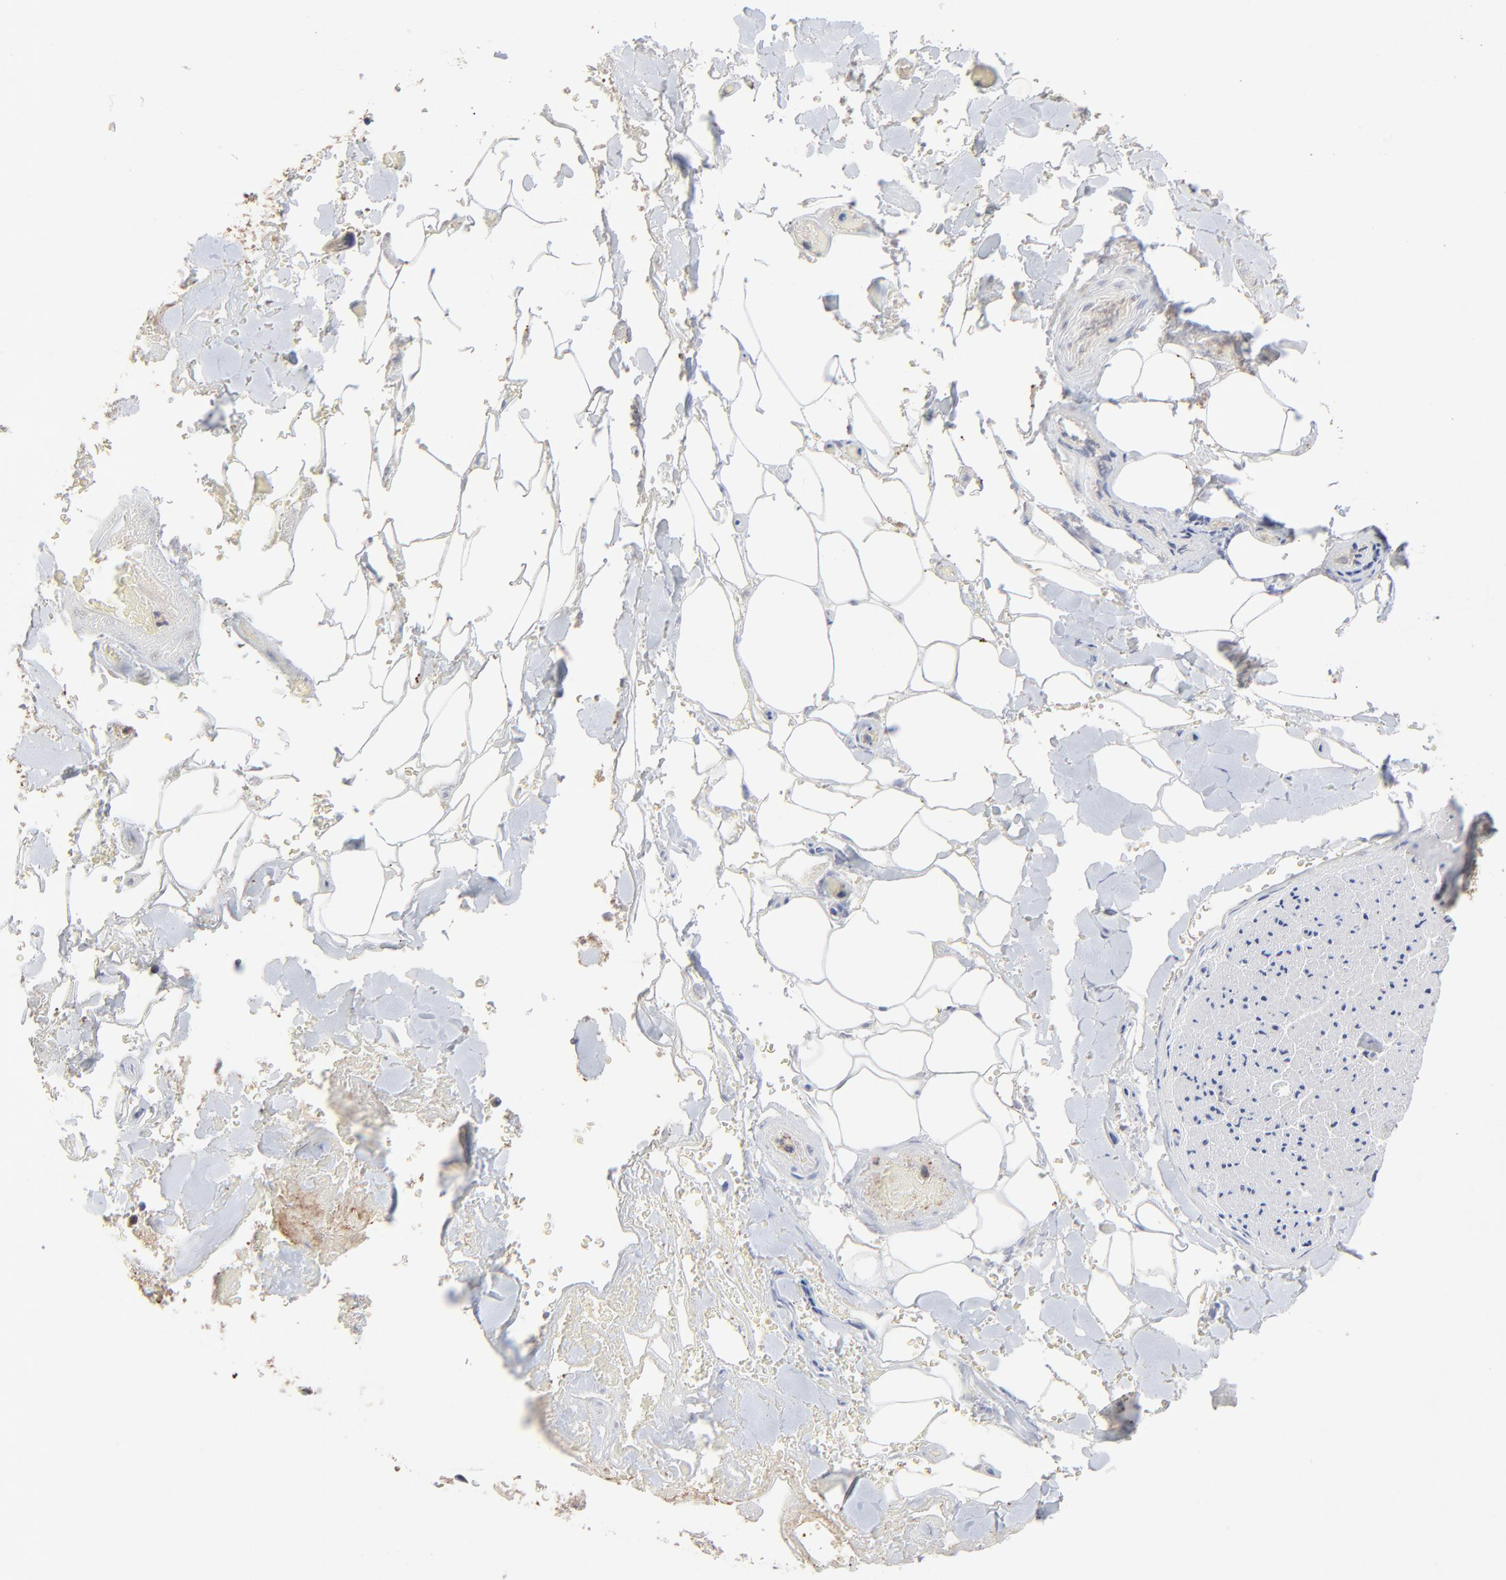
{"staining": {"intensity": "moderate", "quantity": "25%-75%", "location": "cytoplasmic/membranous,nuclear"}, "tissue": "adipose tissue", "cell_type": "Adipocytes", "image_type": "normal", "snomed": [{"axis": "morphology", "description": "Normal tissue, NOS"}, {"axis": "morphology", "description": "Cholangiocarcinoma"}, {"axis": "topography", "description": "Liver"}, {"axis": "topography", "description": "Peripheral nerve tissue"}], "caption": "The immunohistochemical stain labels moderate cytoplasmic/membranous,nuclear positivity in adipocytes of unremarkable adipose tissue.", "gene": "LGALS3", "patient": {"sex": "male", "age": 50}}